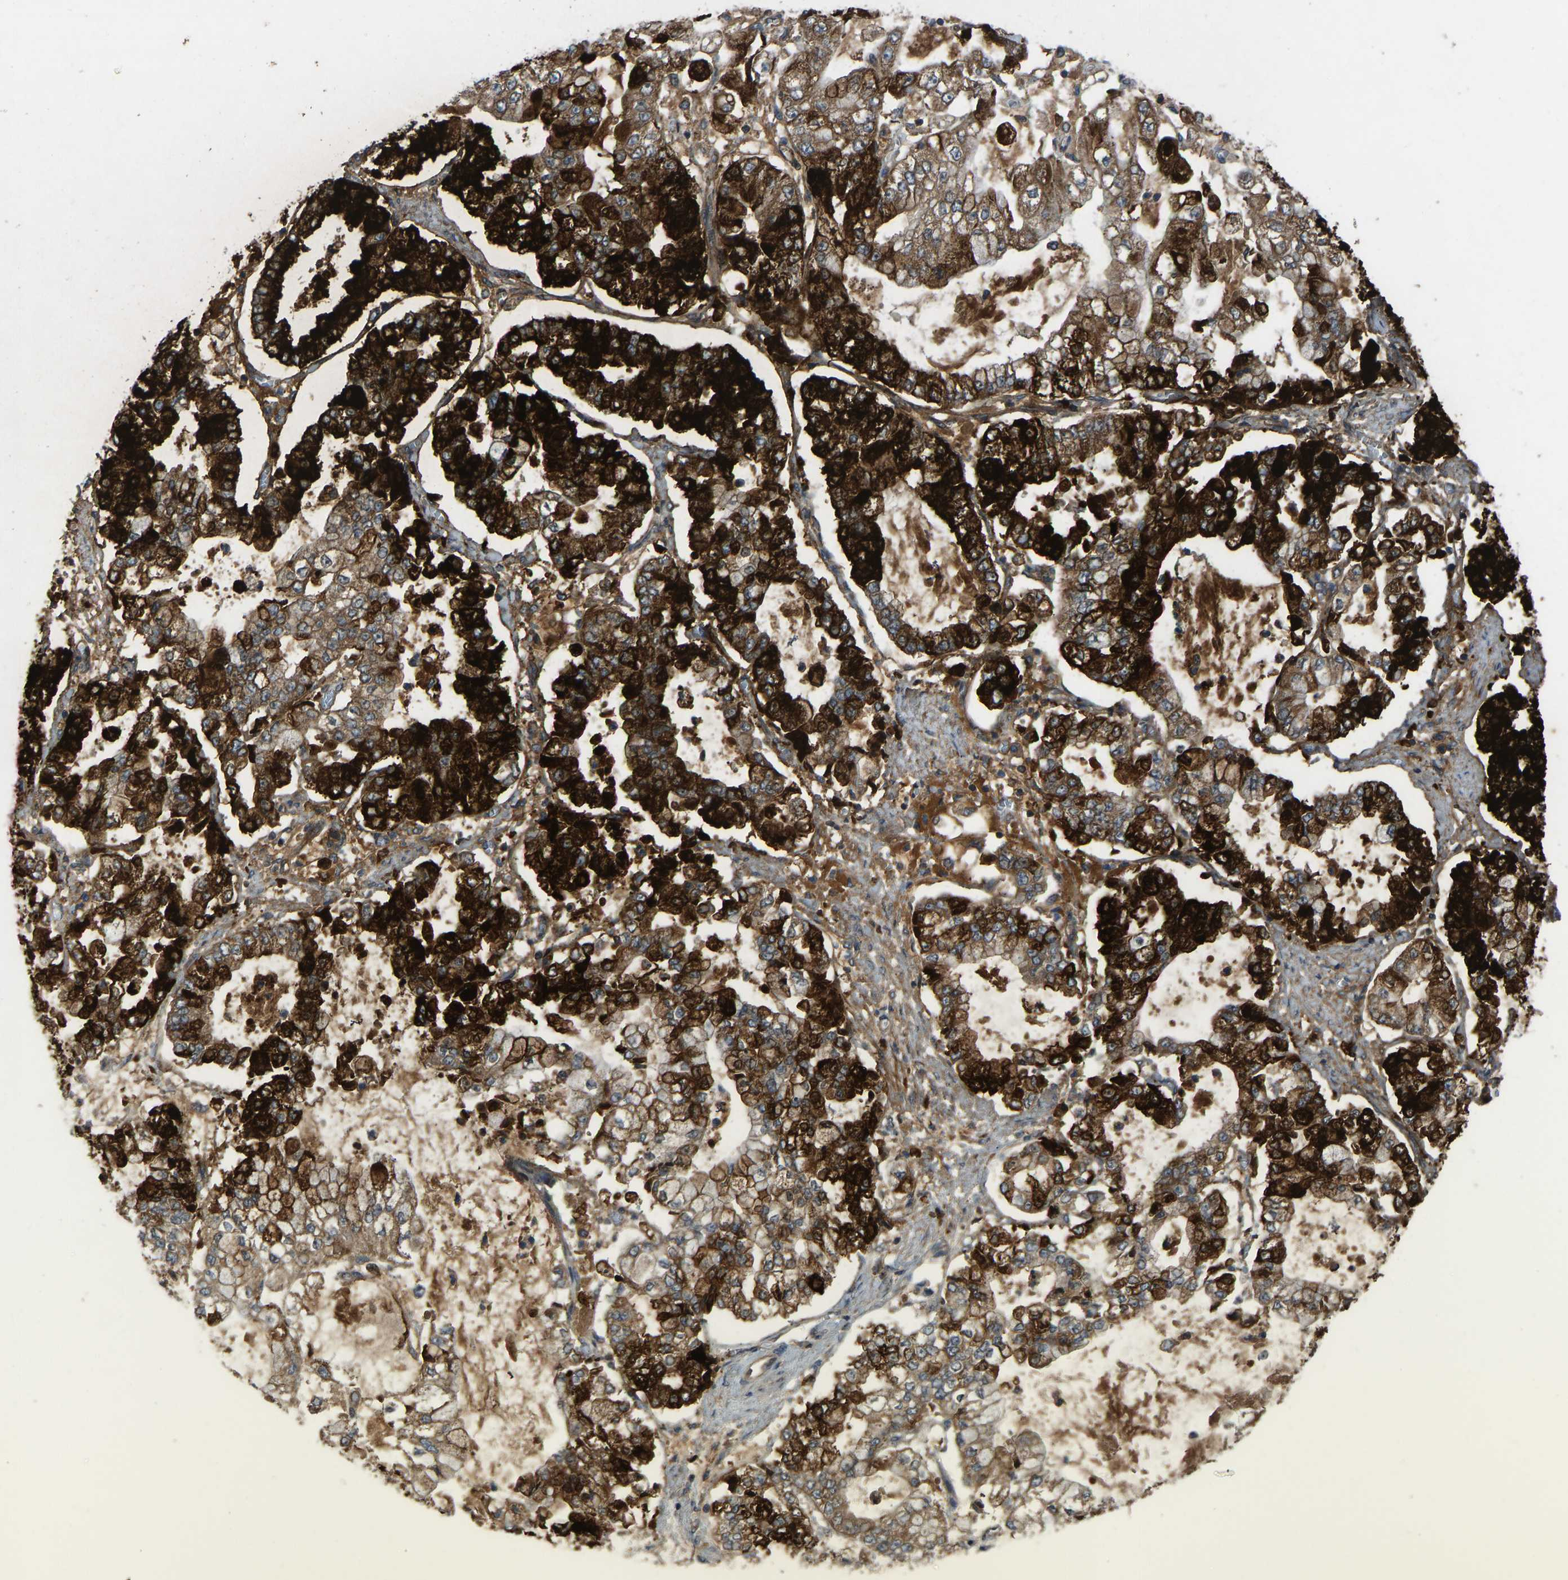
{"staining": {"intensity": "strong", "quantity": ">75%", "location": "cytoplasmic/membranous"}, "tissue": "stomach cancer", "cell_type": "Tumor cells", "image_type": "cancer", "snomed": [{"axis": "morphology", "description": "Adenocarcinoma, NOS"}, {"axis": "topography", "description": "Stomach"}], "caption": "A histopathology image of human stomach cancer (adenocarcinoma) stained for a protein reveals strong cytoplasmic/membranous brown staining in tumor cells.", "gene": "CCT8", "patient": {"sex": "male", "age": 76}}